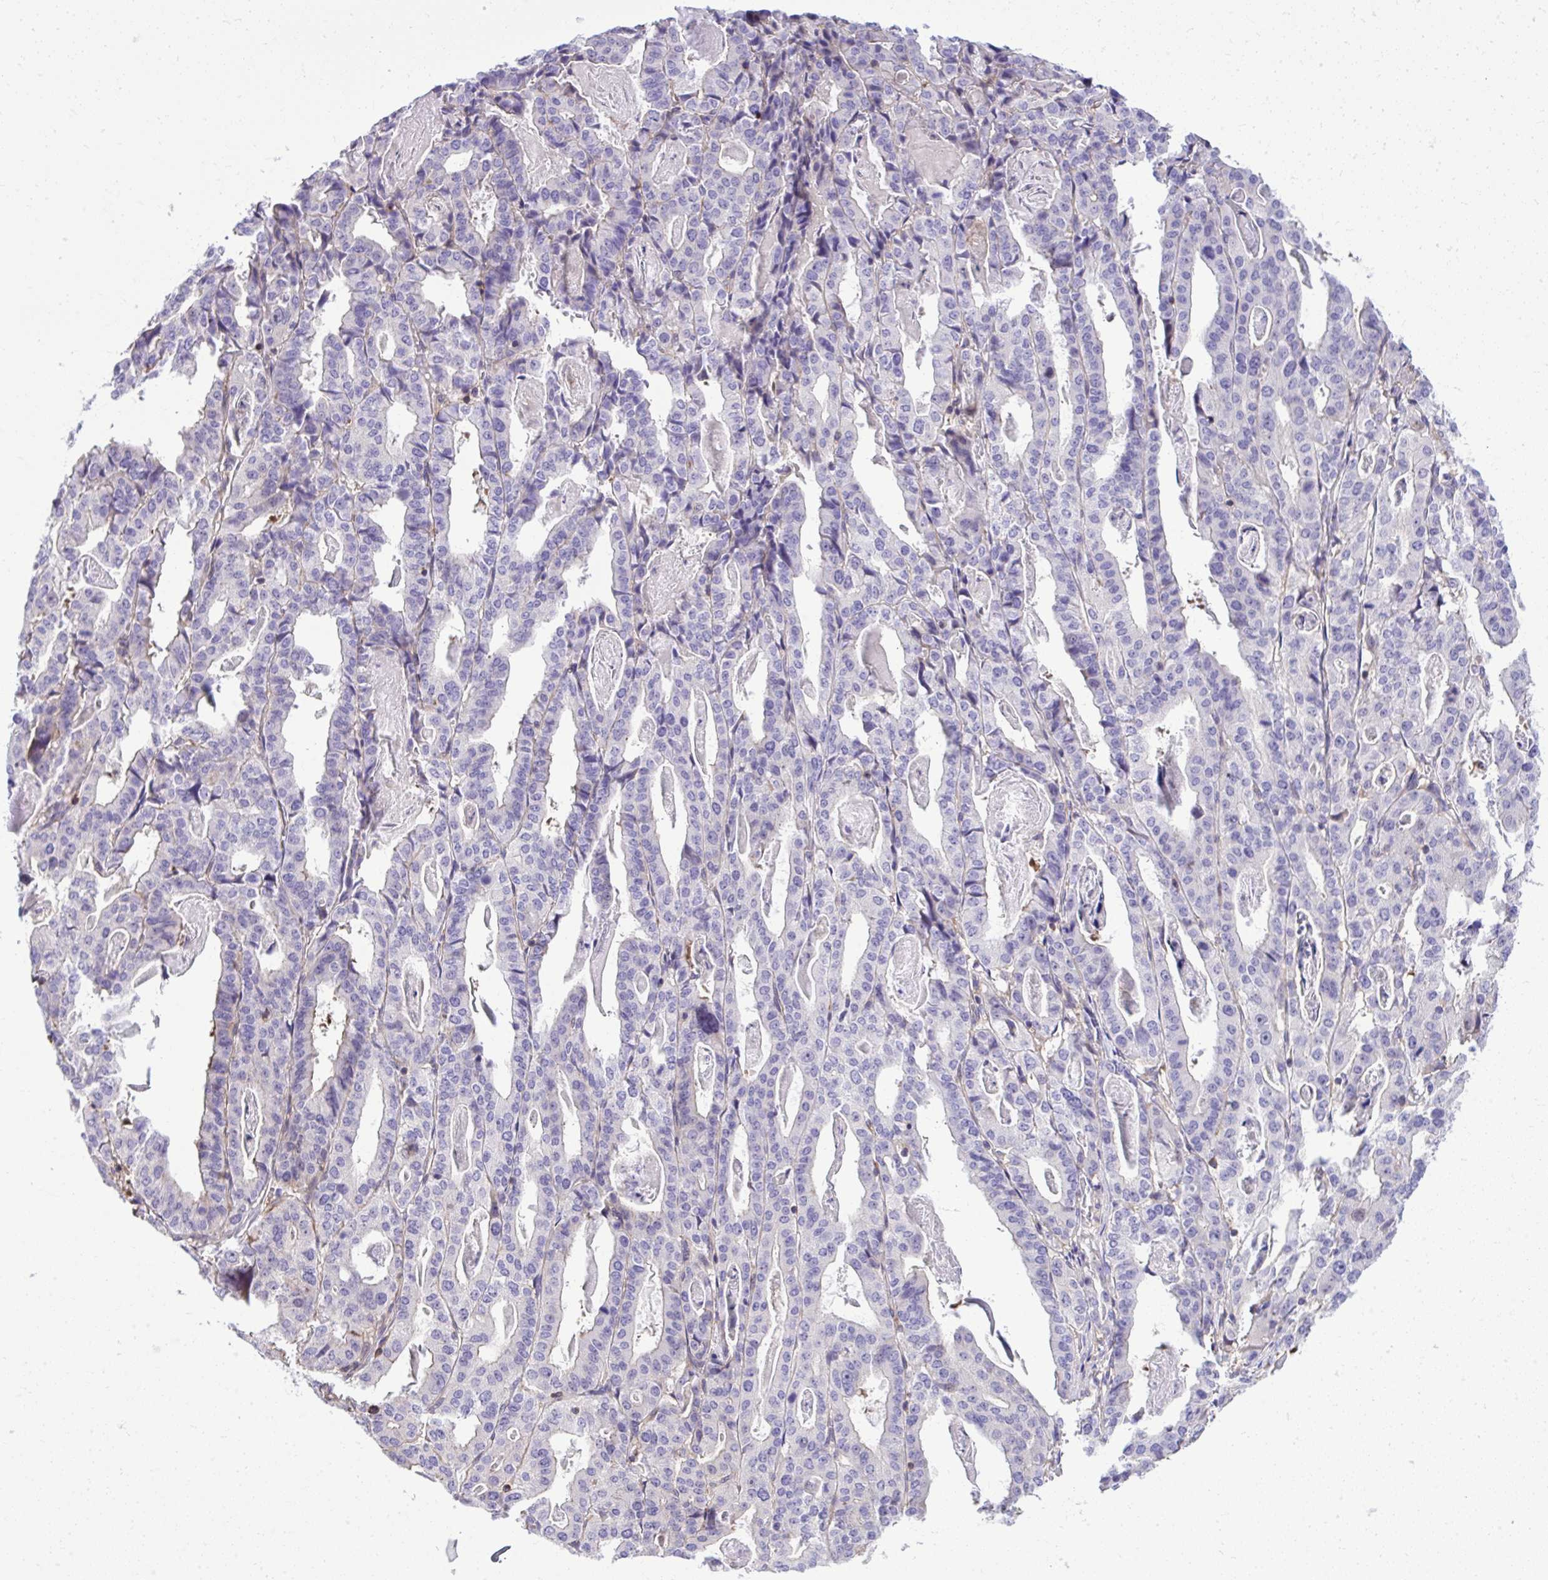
{"staining": {"intensity": "negative", "quantity": "none", "location": "none"}, "tissue": "stomach cancer", "cell_type": "Tumor cells", "image_type": "cancer", "snomed": [{"axis": "morphology", "description": "Adenocarcinoma, NOS"}, {"axis": "topography", "description": "Stomach"}], "caption": "A histopathology image of stomach cancer (adenocarcinoma) stained for a protein demonstrates no brown staining in tumor cells. The staining is performed using DAB brown chromogen with nuclei counter-stained in using hematoxylin.", "gene": "GRK4", "patient": {"sex": "male", "age": 48}}